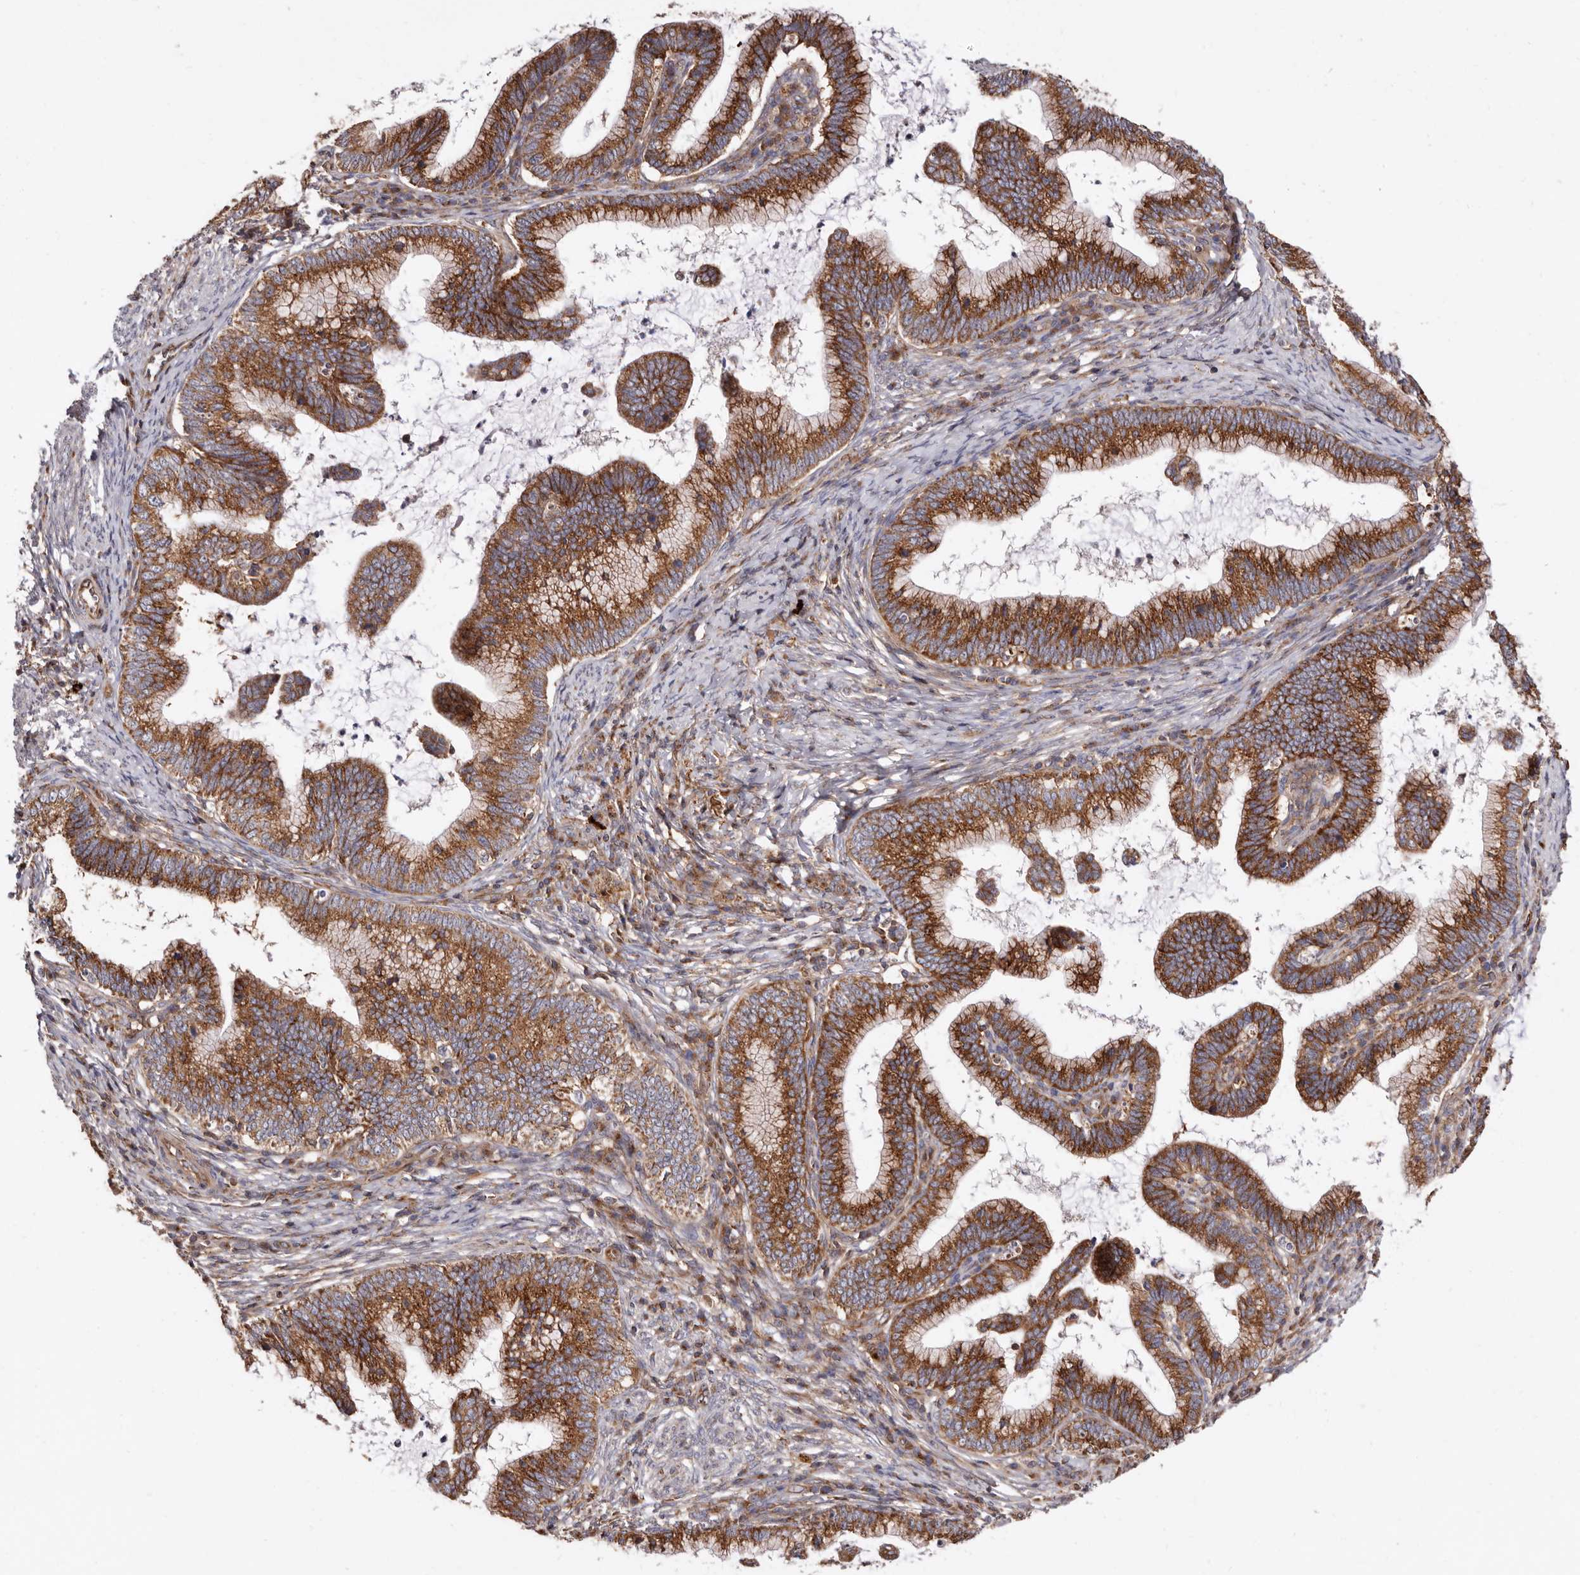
{"staining": {"intensity": "moderate", "quantity": ">75%", "location": "cytoplasmic/membranous"}, "tissue": "cervical cancer", "cell_type": "Tumor cells", "image_type": "cancer", "snomed": [{"axis": "morphology", "description": "Adenocarcinoma, NOS"}, {"axis": "topography", "description": "Cervix"}], "caption": "Tumor cells demonstrate medium levels of moderate cytoplasmic/membranous staining in about >75% of cells in adenocarcinoma (cervical).", "gene": "COQ8B", "patient": {"sex": "female", "age": 36}}